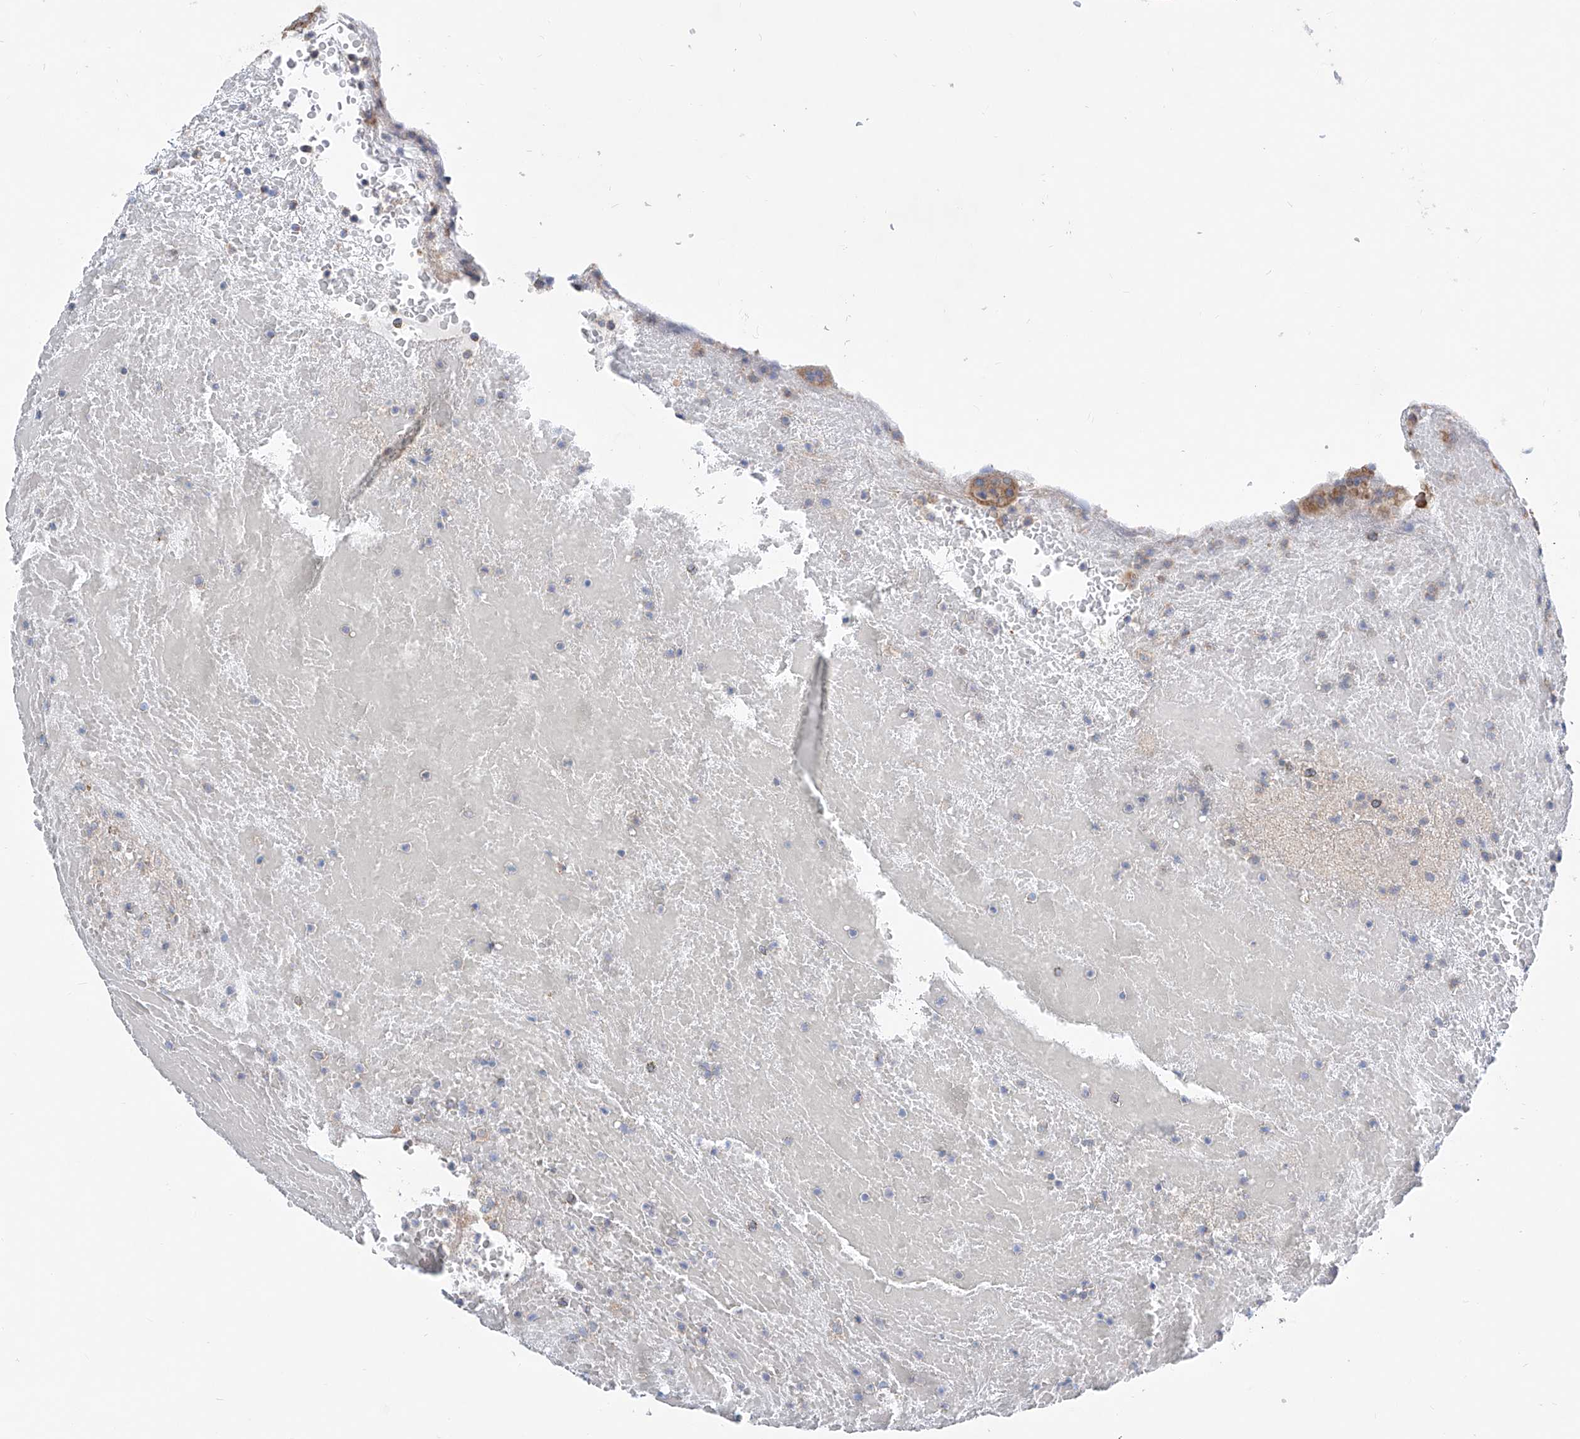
{"staining": {"intensity": "moderate", "quantity": ">75%", "location": "cytoplasmic/membranous"}, "tissue": "thyroid cancer", "cell_type": "Tumor cells", "image_type": "cancer", "snomed": [{"axis": "morphology", "description": "Papillary adenocarcinoma, NOS"}, {"axis": "topography", "description": "Thyroid gland"}], "caption": "The photomicrograph reveals a brown stain indicating the presence of a protein in the cytoplasmic/membranous of tumor cells in papillary adenocarcinoma (thyroid).", "gene": "MAD2L1", "patient": {"sex": "male", "age": 77}}